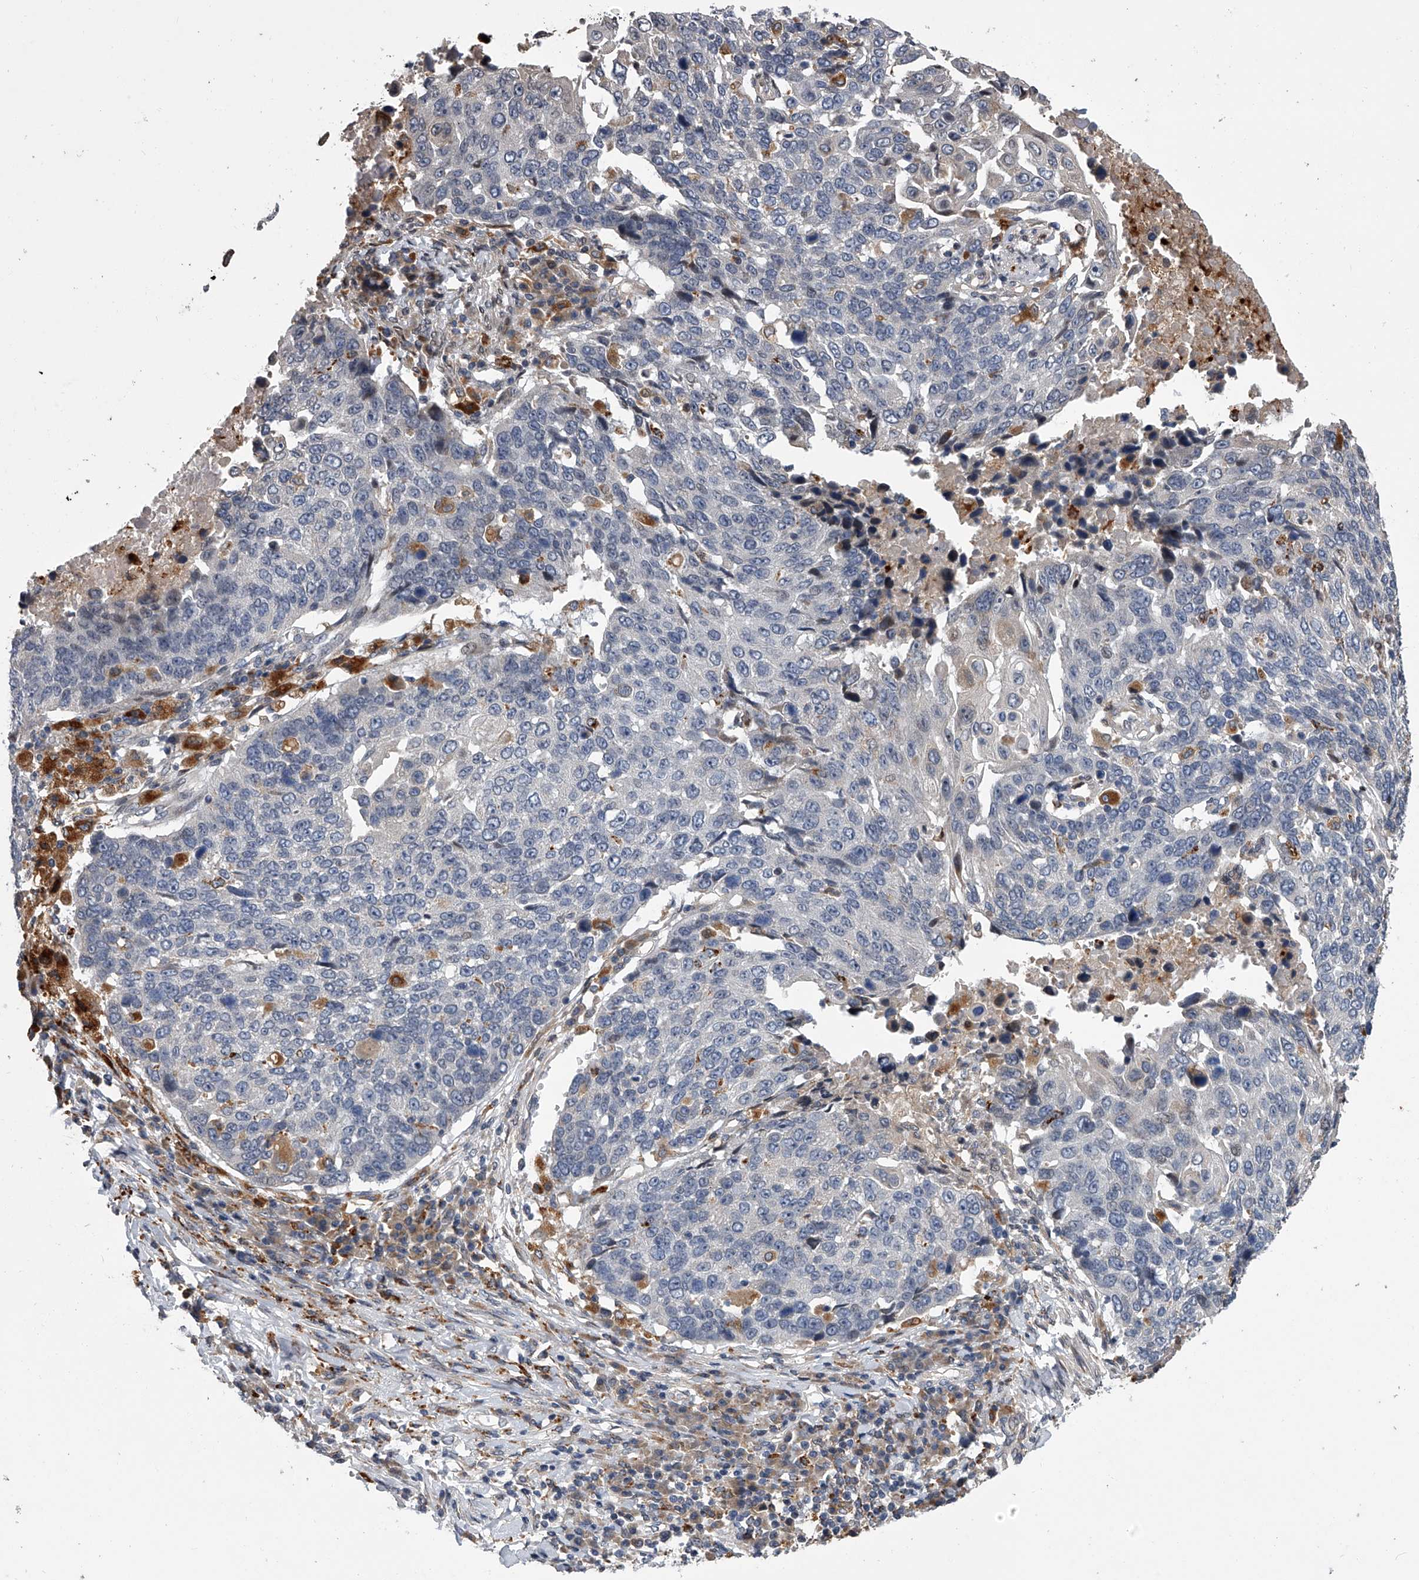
{"staining": {"intensity": "negative", "quantity": "none", "location": "none"}, "tissue": "lung cancer", "cell_type": "Tumor cells", "image_type": "cancer", "snomed": [{"axis": "morphology", "description": "Squamous cell carcinoma, NOS"}, {"axis": "topography", "description": "Lung"}], "caption": "IHC photomicrograph of human lung squamous cell carcinoma stained for a protein (brown), which shows no staining in tumor cells.", "gene": "TRIM8", "patient": {"sex": "male", "age": 66}}